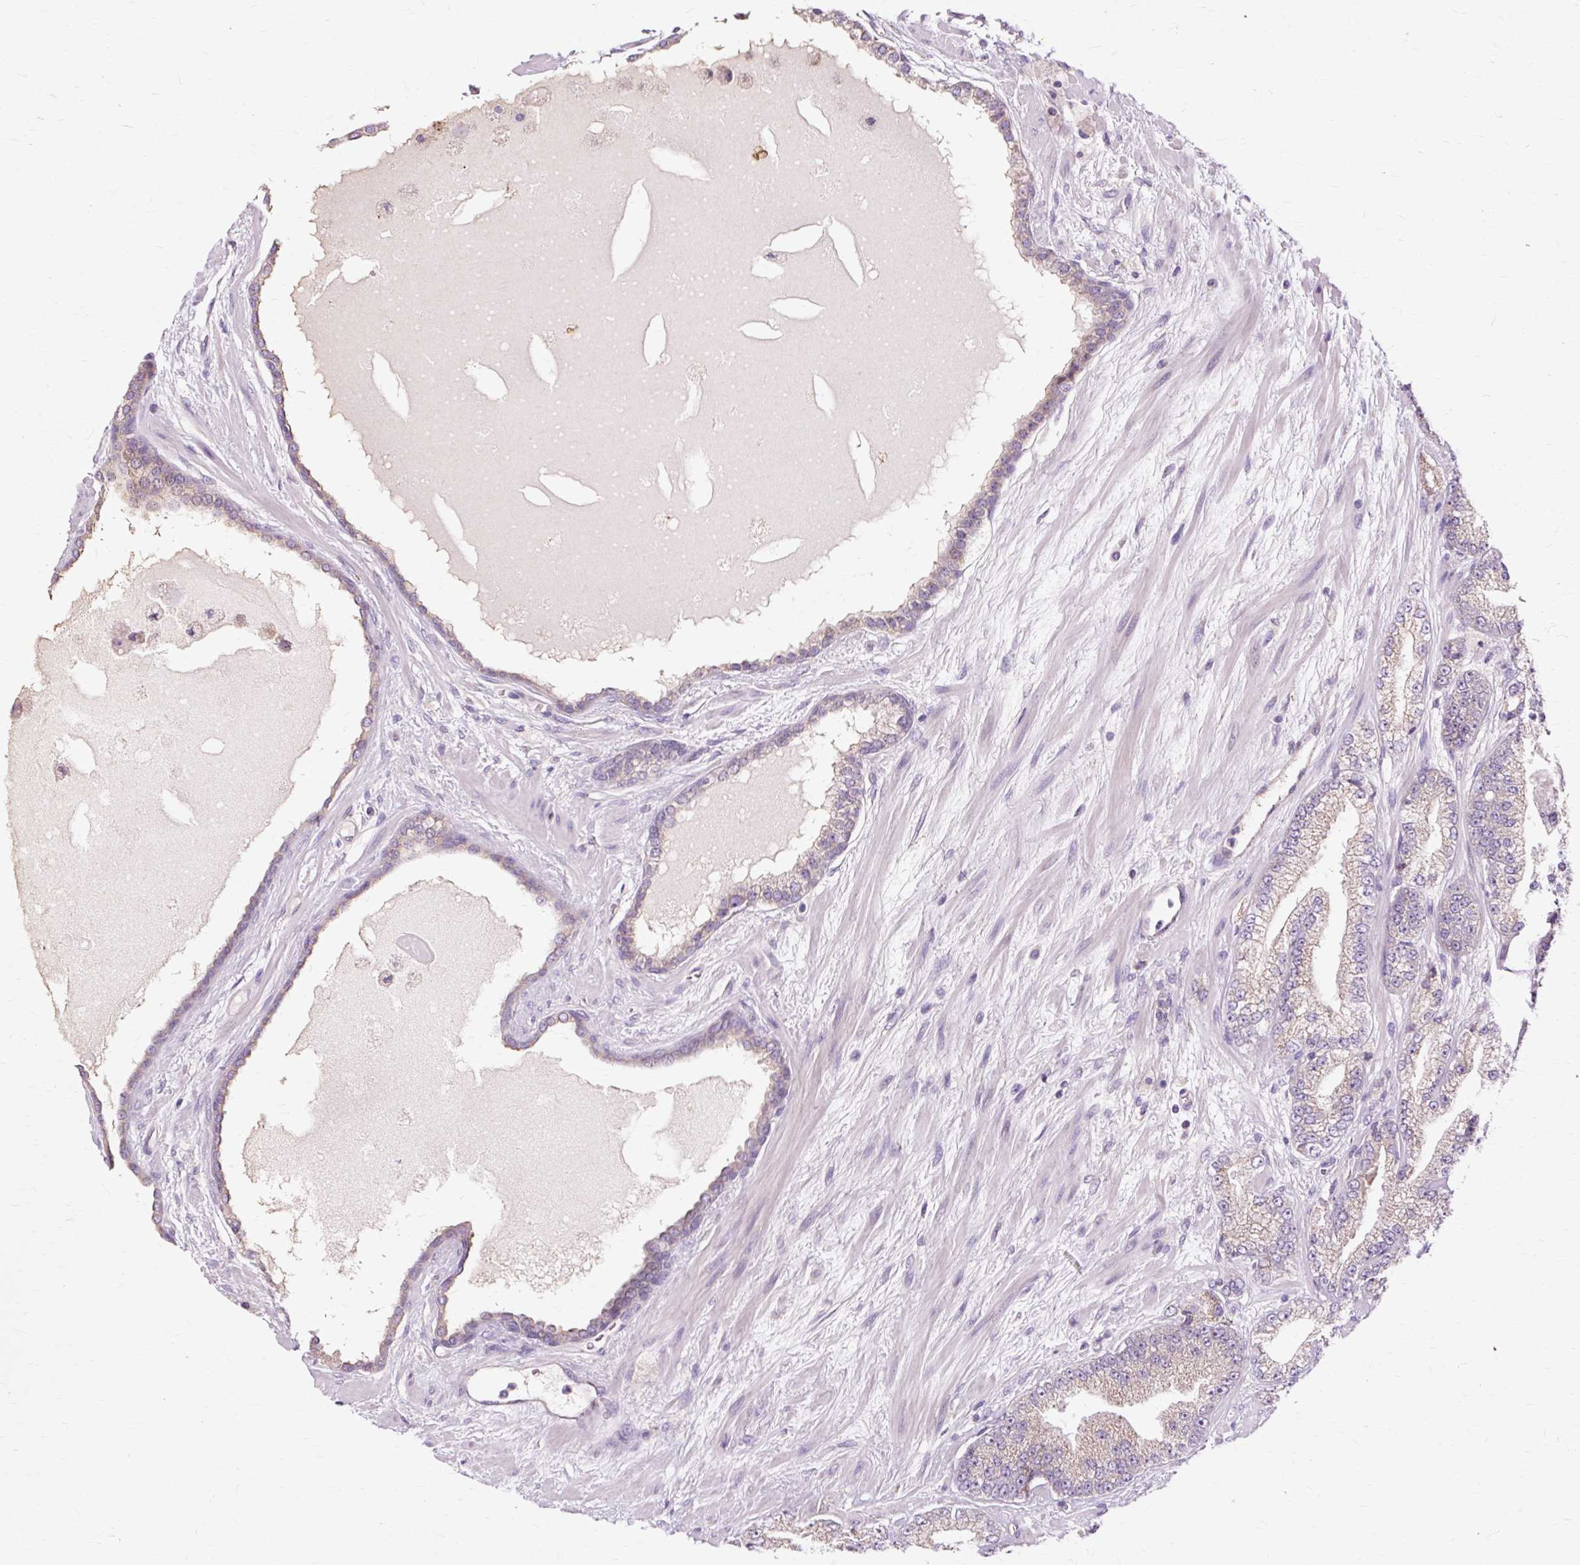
{"staining": {"intensity": "weak", "quantity": "<25%", "location": "cytoplasmic/membranous"}, "tissue": "prostate cancer", "cell_type": "Tumor cells", "image_type": "cancer", "snomed": [{"axis": "morphology", "description": "Adenocarcinoma, High grade"}, {"axis": "topography", "description": "Prostate"}], "caption": "A high-resolution micrograph shows immunohistochemistry (IHC) staining of high-grade adenocarcinoma (prostate), which displays no significant staining in tumor cells. (Immunohistochemistry (ihc), brightfield microscopy, high magnification).", "gene": "PDZD2", "patient": {"sex": "male", "age": 68}}